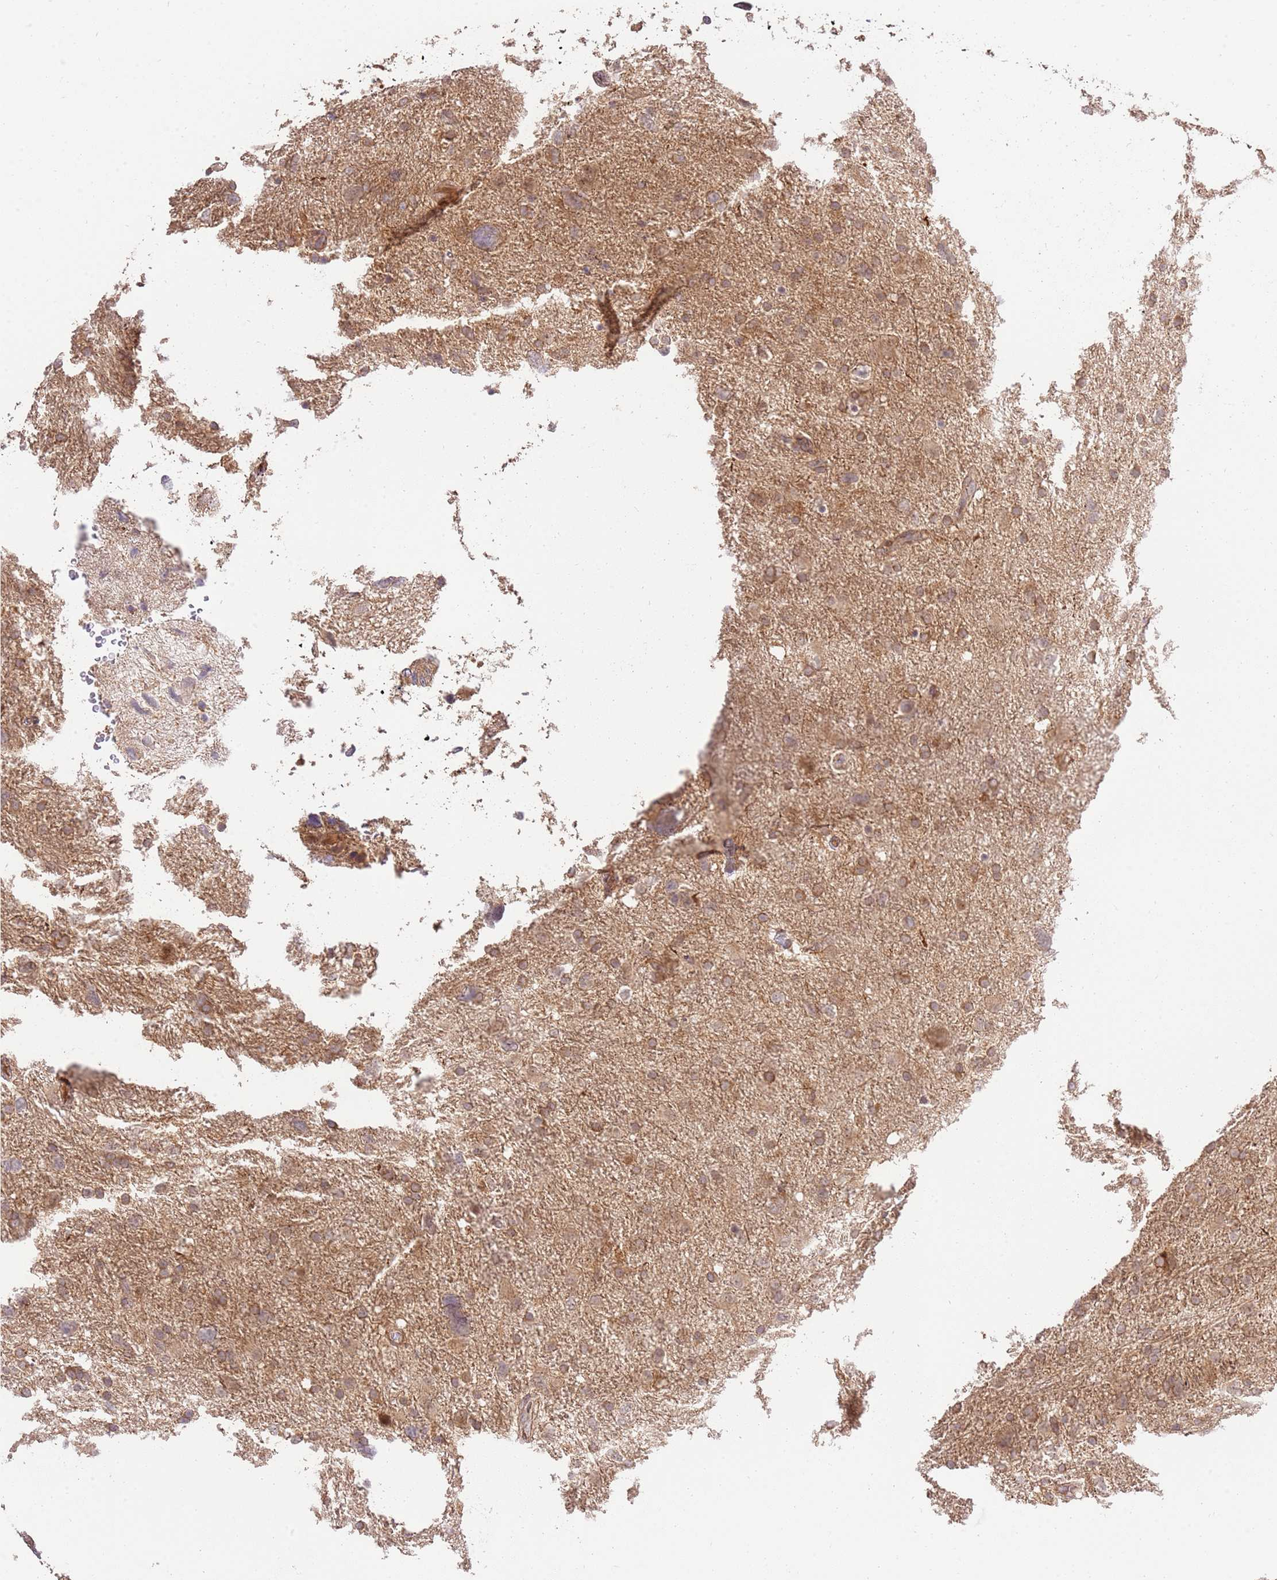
{"staining": {"intensity": "moderate", "quantity": ">75%", "location": "cytoplasmic/membranous"}, "tissue": "glioma", "cell_type": "Tumor cells", "image_type": "cancer", "snomed": [{"axis": "morphology", "description": "Glioma, malignant, High grade"}, {"axis": "topography", "description": "Brain"}], "caption": "A micrograph of glioma stained for a protein displays moderate cytoplasmic/membranous brown staining in tumor cells.", "gene": "GAREM1", "patient": {"sex": "male", "age": 61}}